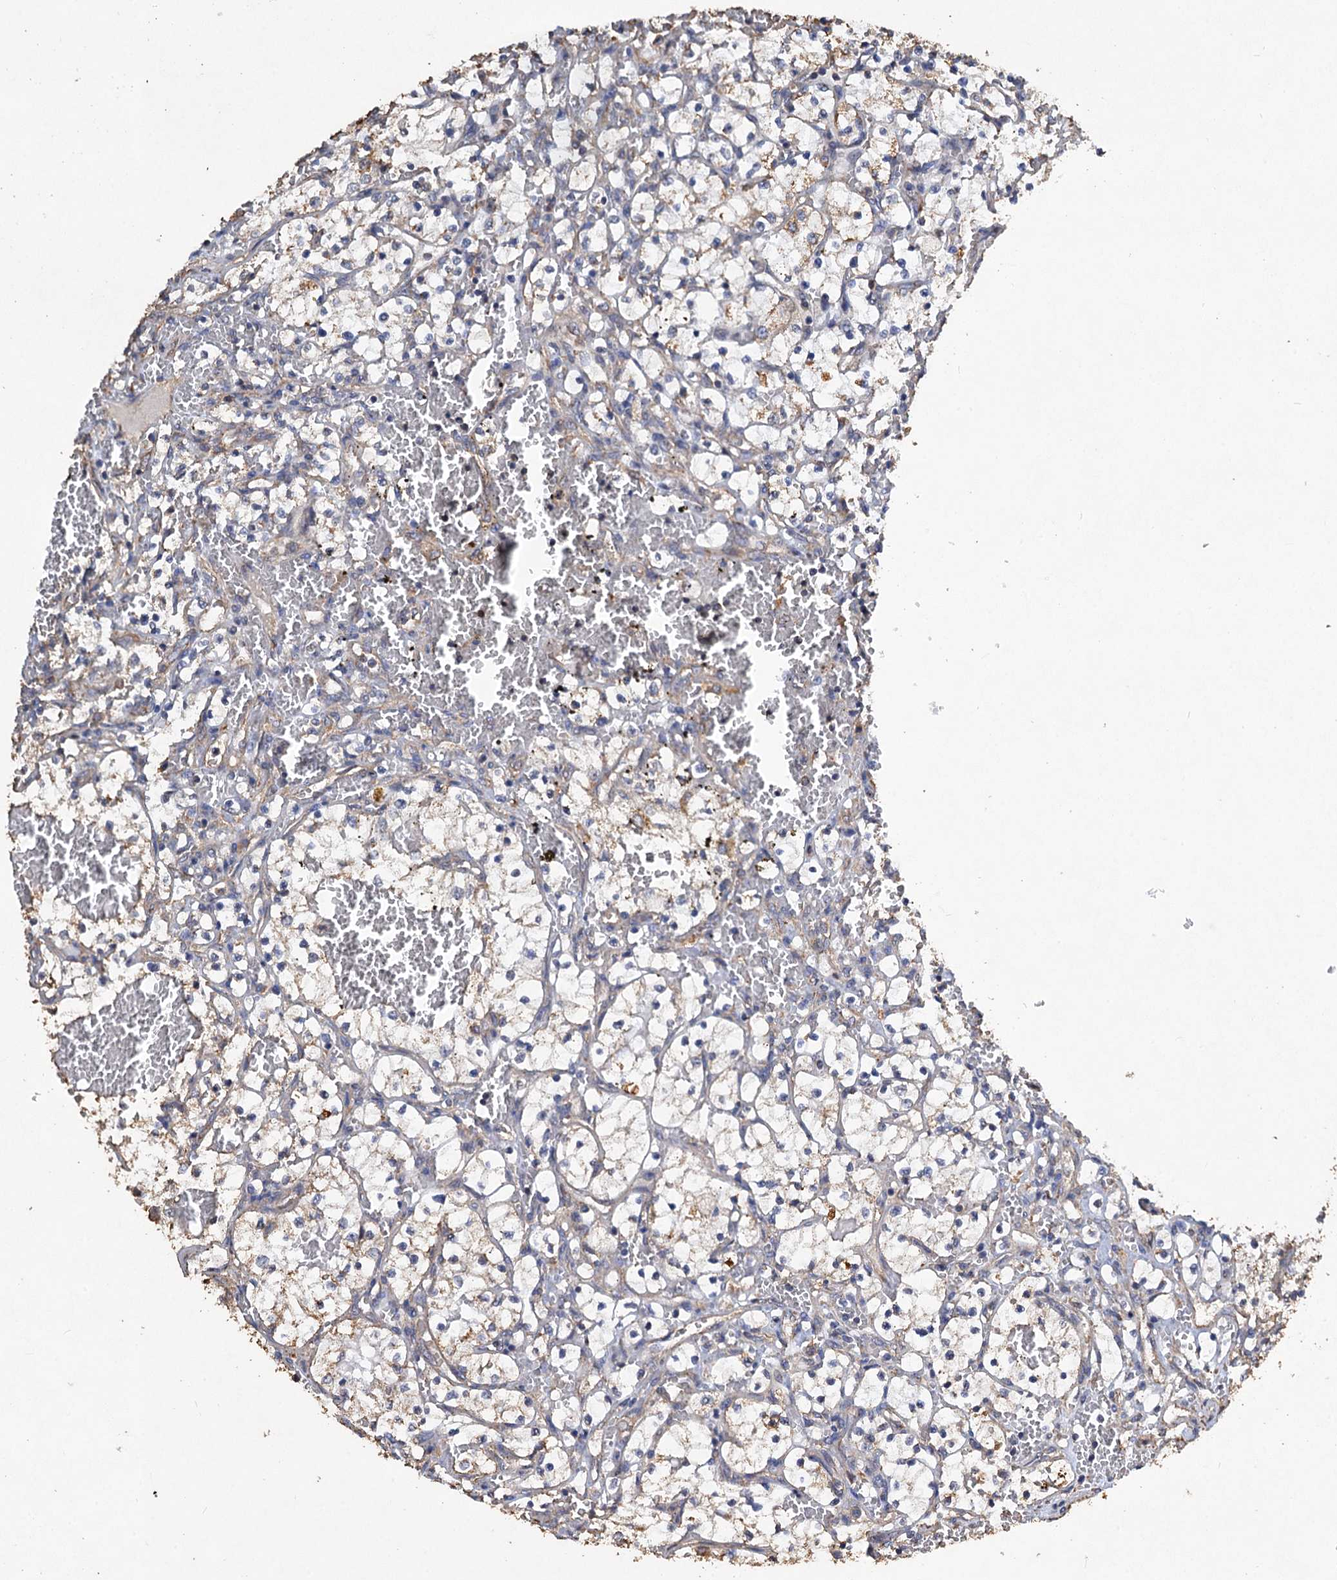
{"staining": {"intensity": "weak", "quantity": "<25%", "location": "cytoplasmic/membranous"}, "tissue": "renal cancer", "cell_type": "Tumor cells", "image_type": "cancer", "snomed": [{"axis": "morphology", "description": "Adenocarcinoma, NOS"}, {"axis": "topography", "description": "Kidney"}], "caption": "Renal adenocarcinoma was stained to show a protein in brown. There is no significant staining in tumor cells.", "gene": "SCUBE3", "patient": {"sex": "female", "age": 69}}